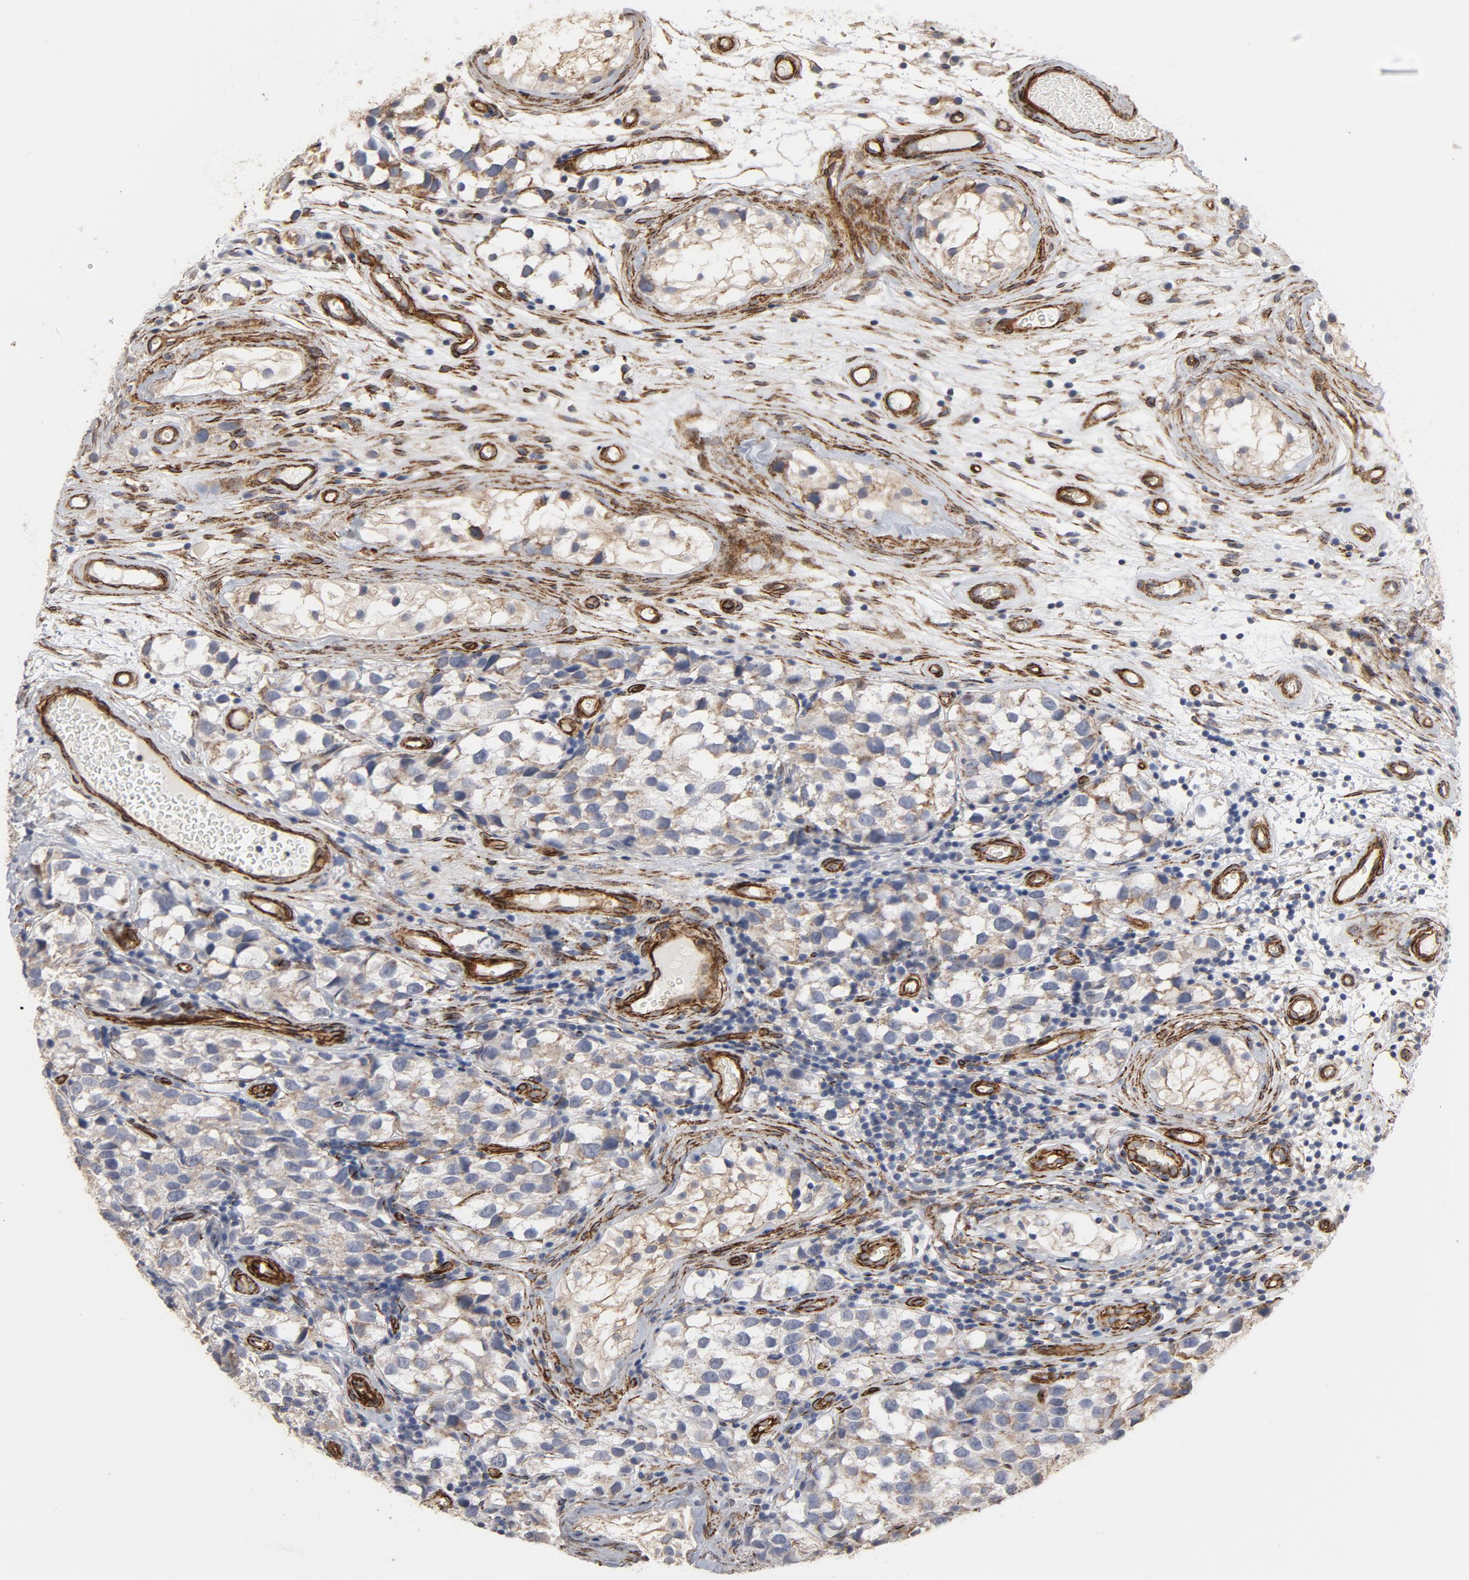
{"staining": {"intensity": "weak", "quantity": ">75%", "location": "cytoplasmic/membranous"}, "tissue": "testis cancer", "cell_type": "Tumor cells", "image_type": "cancer", "snomed": [{"axis": "morphology", "description": "Seminoma, NOS"}, {"axis": "topography", "description": "Testis"}], "caption": "Testis cancer (seminoma) stained for a protein shows weak cytoplasmic/membranous positivity in tumor cells. (DAB IHC with brightfield microscopy, high magnification).", "gene": "GNG2", "patient": {"sex": "male", "age": 39}}